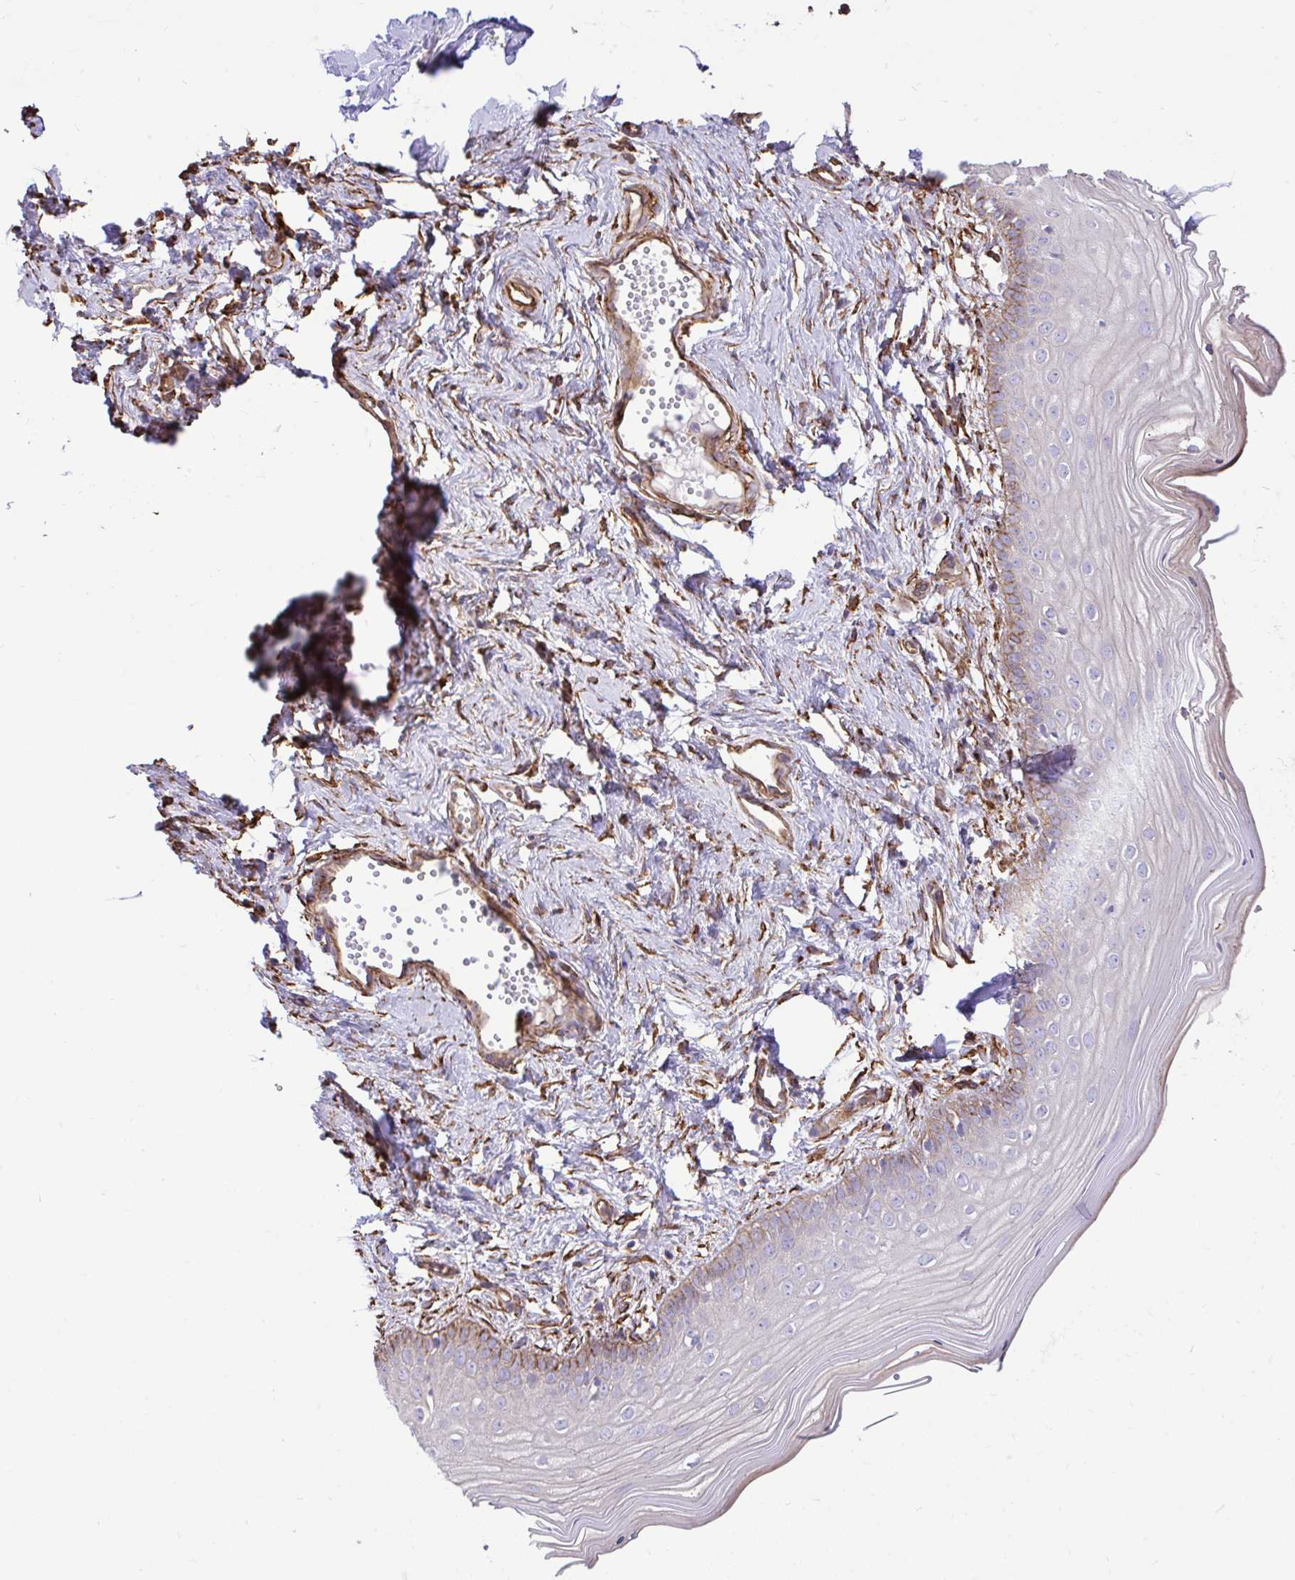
{"staining": {"intensity": "moderate", "quantity": "25%-75%", "location": "cytoplasmic/membranous"}, "tissue": "vagina", "cell_type": "Squamous epithelial cells", "image_type": "normal", "snomed": [{"axis": "morphology", "description": "Normal tissue, NOS"}, {"axis": "topography", "description": "Vagina"}], "caption": "Immunohistochemistry (IHC) (DAB (3,3'-diaminobenzidine)) staining of normal human vagina shows moderate cytoplasmic/membranous protein positivity in about 25%-75% of squamous epithelial cells. Using DAB (brown) and hematoxylin (blue) stains, captured at high magnification using brightfield microscopy.", "gene": "PTPRK", "patient": {"sex": "female", "age": 38}}